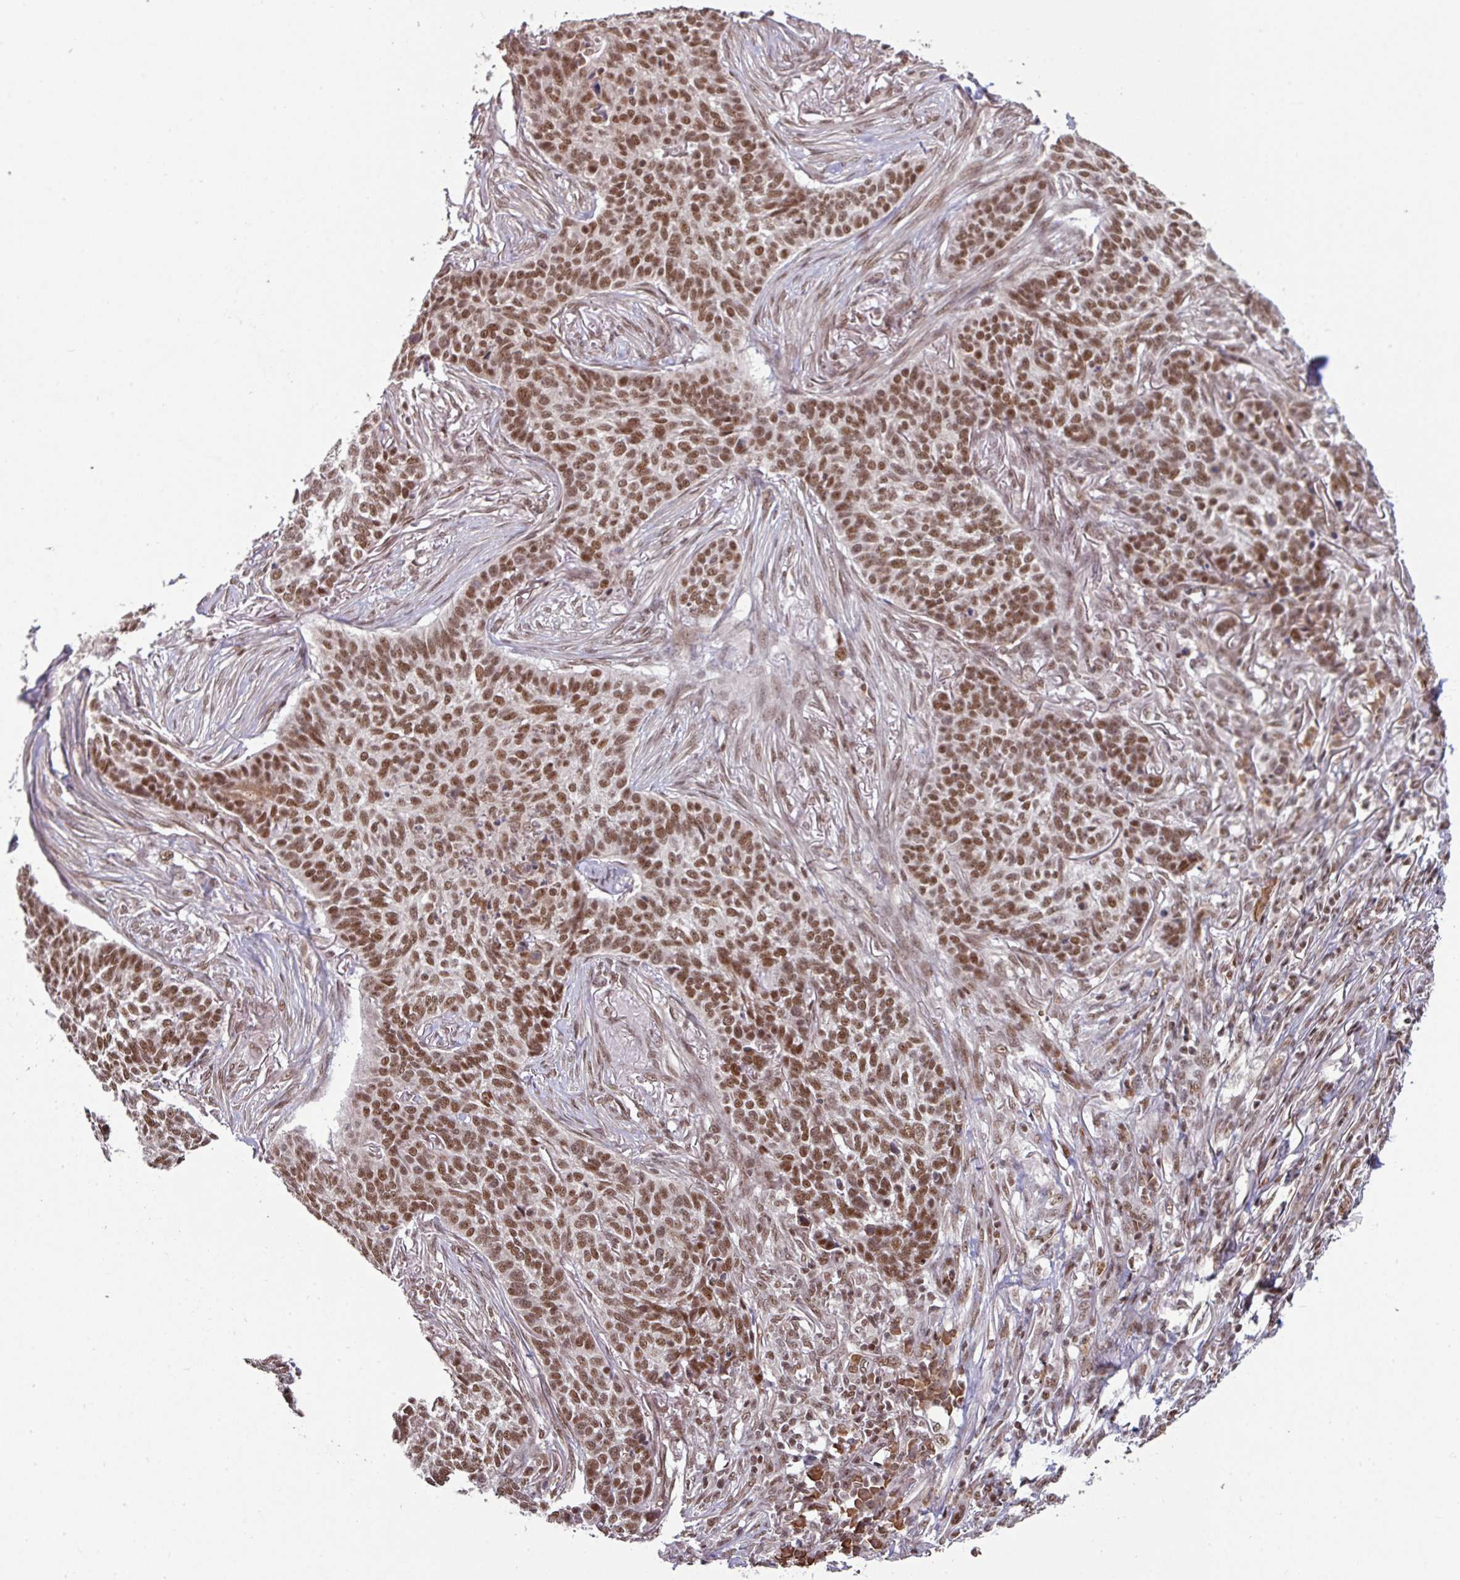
{"staining": {"intensity": "moderate", "quantity": ">75%", "location": "nuclear"}, "tissue": "skin cancer", "cell_type": "Tumor cells", "image_type": "cancer", "snomed": [{"axis": "morphology", "description": "Basal cell carcinoma"}, {"axis": "topography", "description": "Skin"}], "caption": "About >75% of tumor cells in human skin basal cell carcinoma demonstrate moderate nuclear protein expression as visualized by brown immunohistochemical staining.", "gene": "PHF23", "patient": {"sex": "male", "age": 85}}